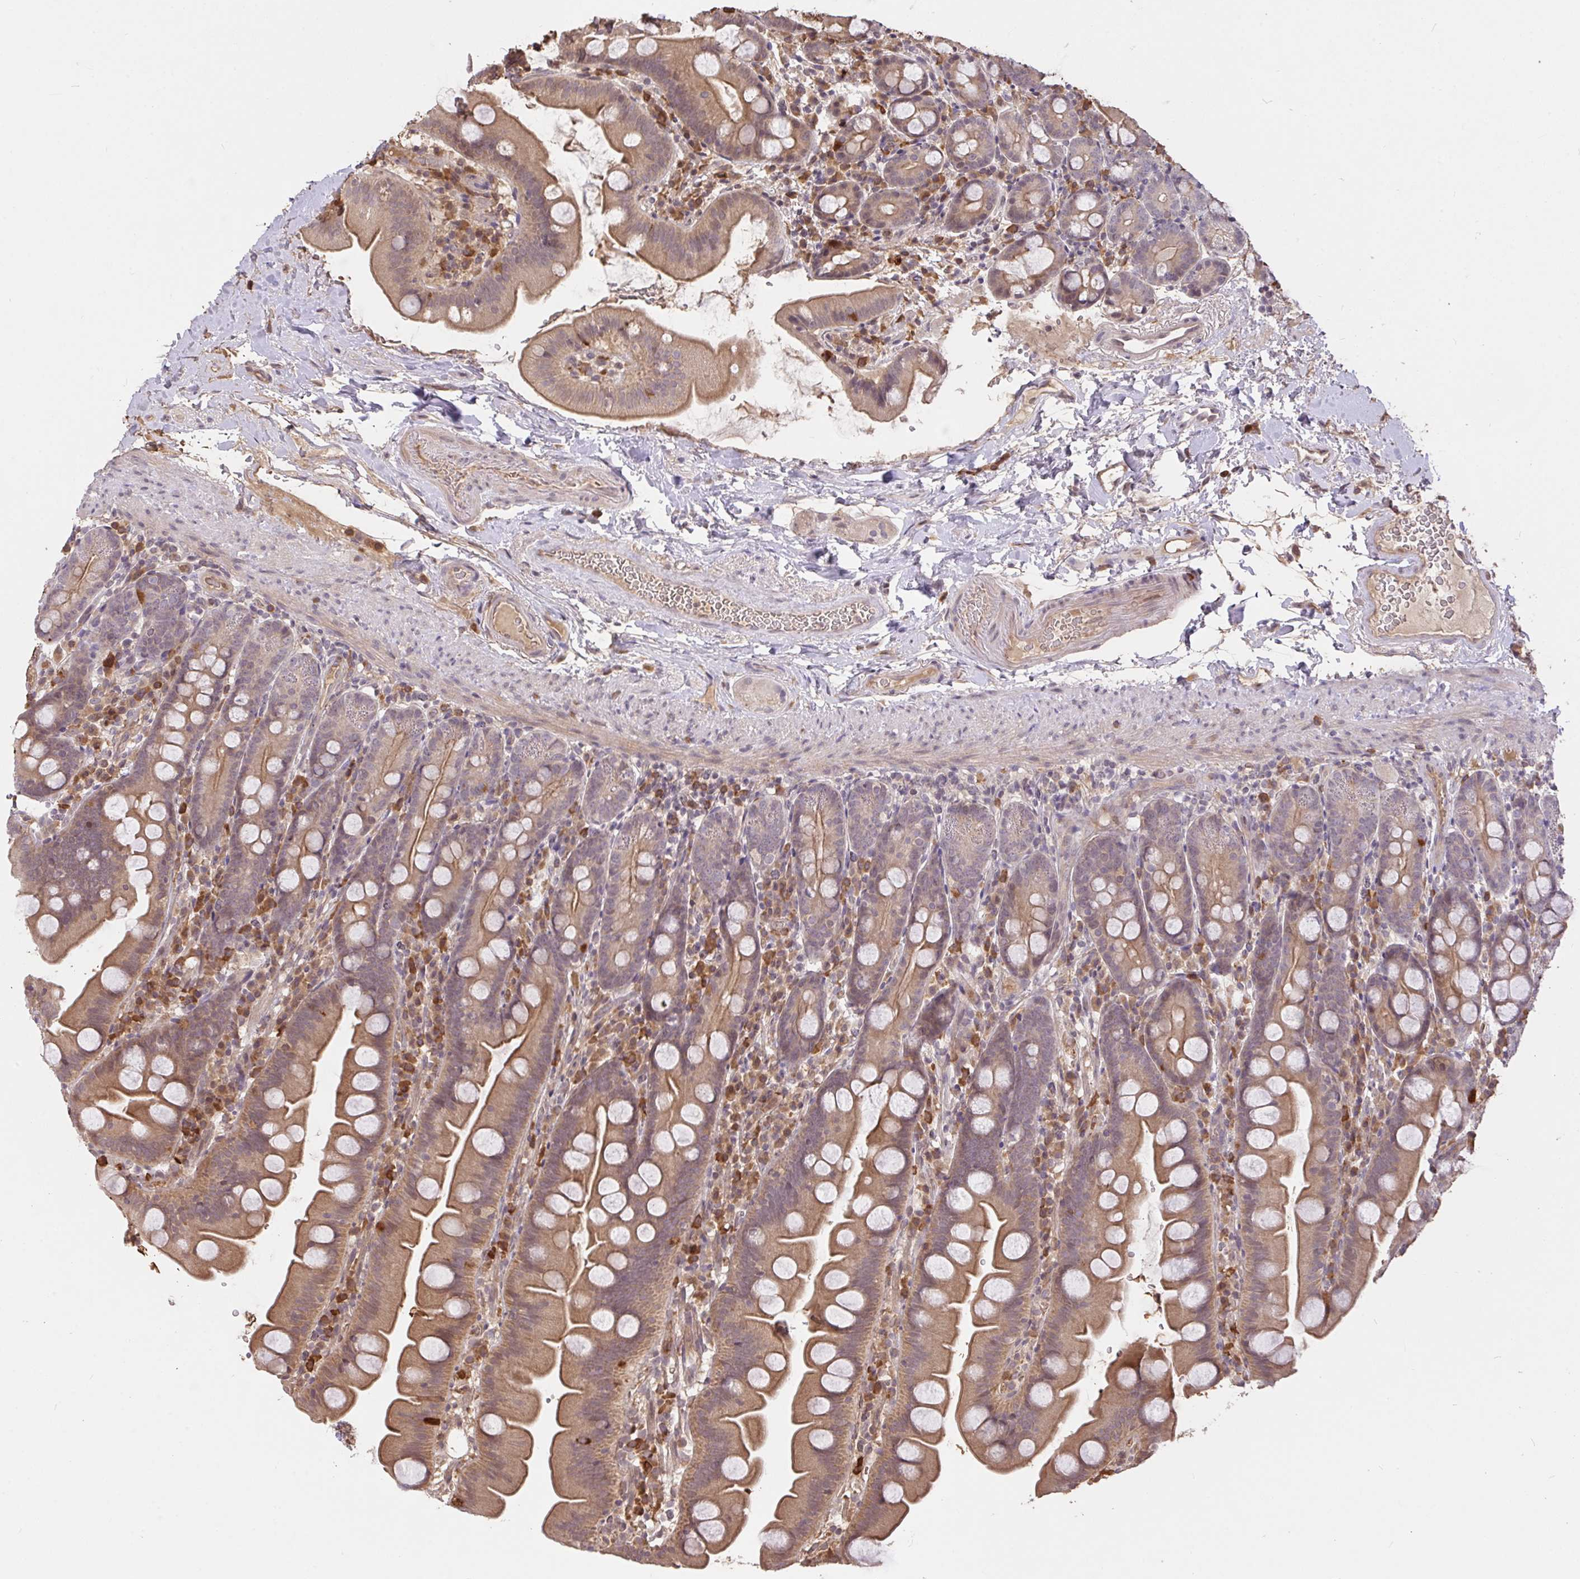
{"staining": {"intensity": "moderate", "quantity": "25%-75%", "location": "cytoplasmic/membranous"}, "tissue": "small intestine", "cell_type": "Glandular cells", "image_type": "normal", "snomed": [{"axis": "morphology", "description": "Normal tissue, NOS"}, {"axis": "topography", "description": "Small intestine"}], "caption": "Glandular cells reveal moderate cytoplasmic/membranous expression in approximately 25%-75% of cells in normal small intestine. The staining was performed using DAB, with brown indicating positive protein expression. Nuclei are stained blue with hematoxylin.", "gene": "FCER1A", "patient": {"sex": "female", "age": 68}}